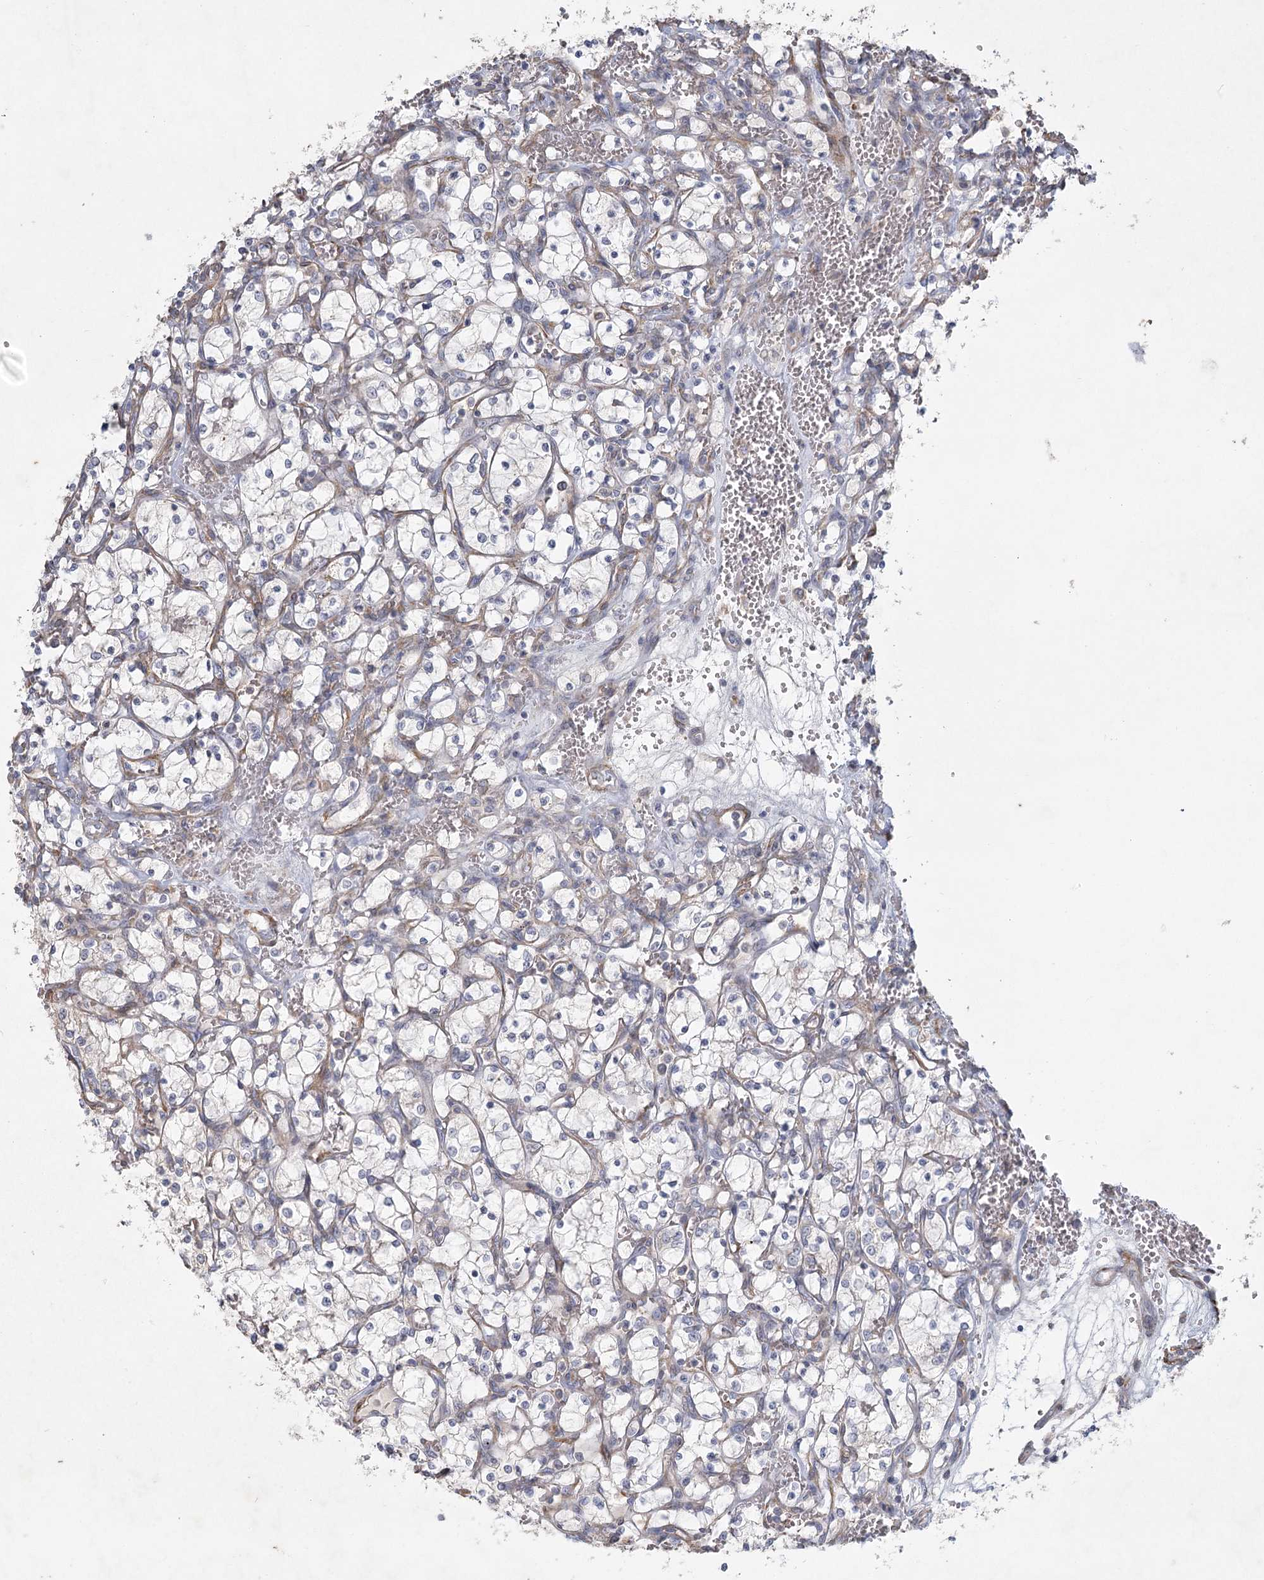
{"staining": {"intensity": "negative", "quantity": "none", "location": "none"}, "tissue": "renal cancer", "cell_type": "Tumor cells", "image_type": "cancer", "snomed": [{"axis": "morphology", "description": "Adenocarcinoma, NOS"}, {"axis": "topography", "description": "Kidney"}], "caption": "There is no significant staining in tumor cells of renal cancer.", "gene": "INPP4B", "patient": {"sex": "female", "age": 69}}